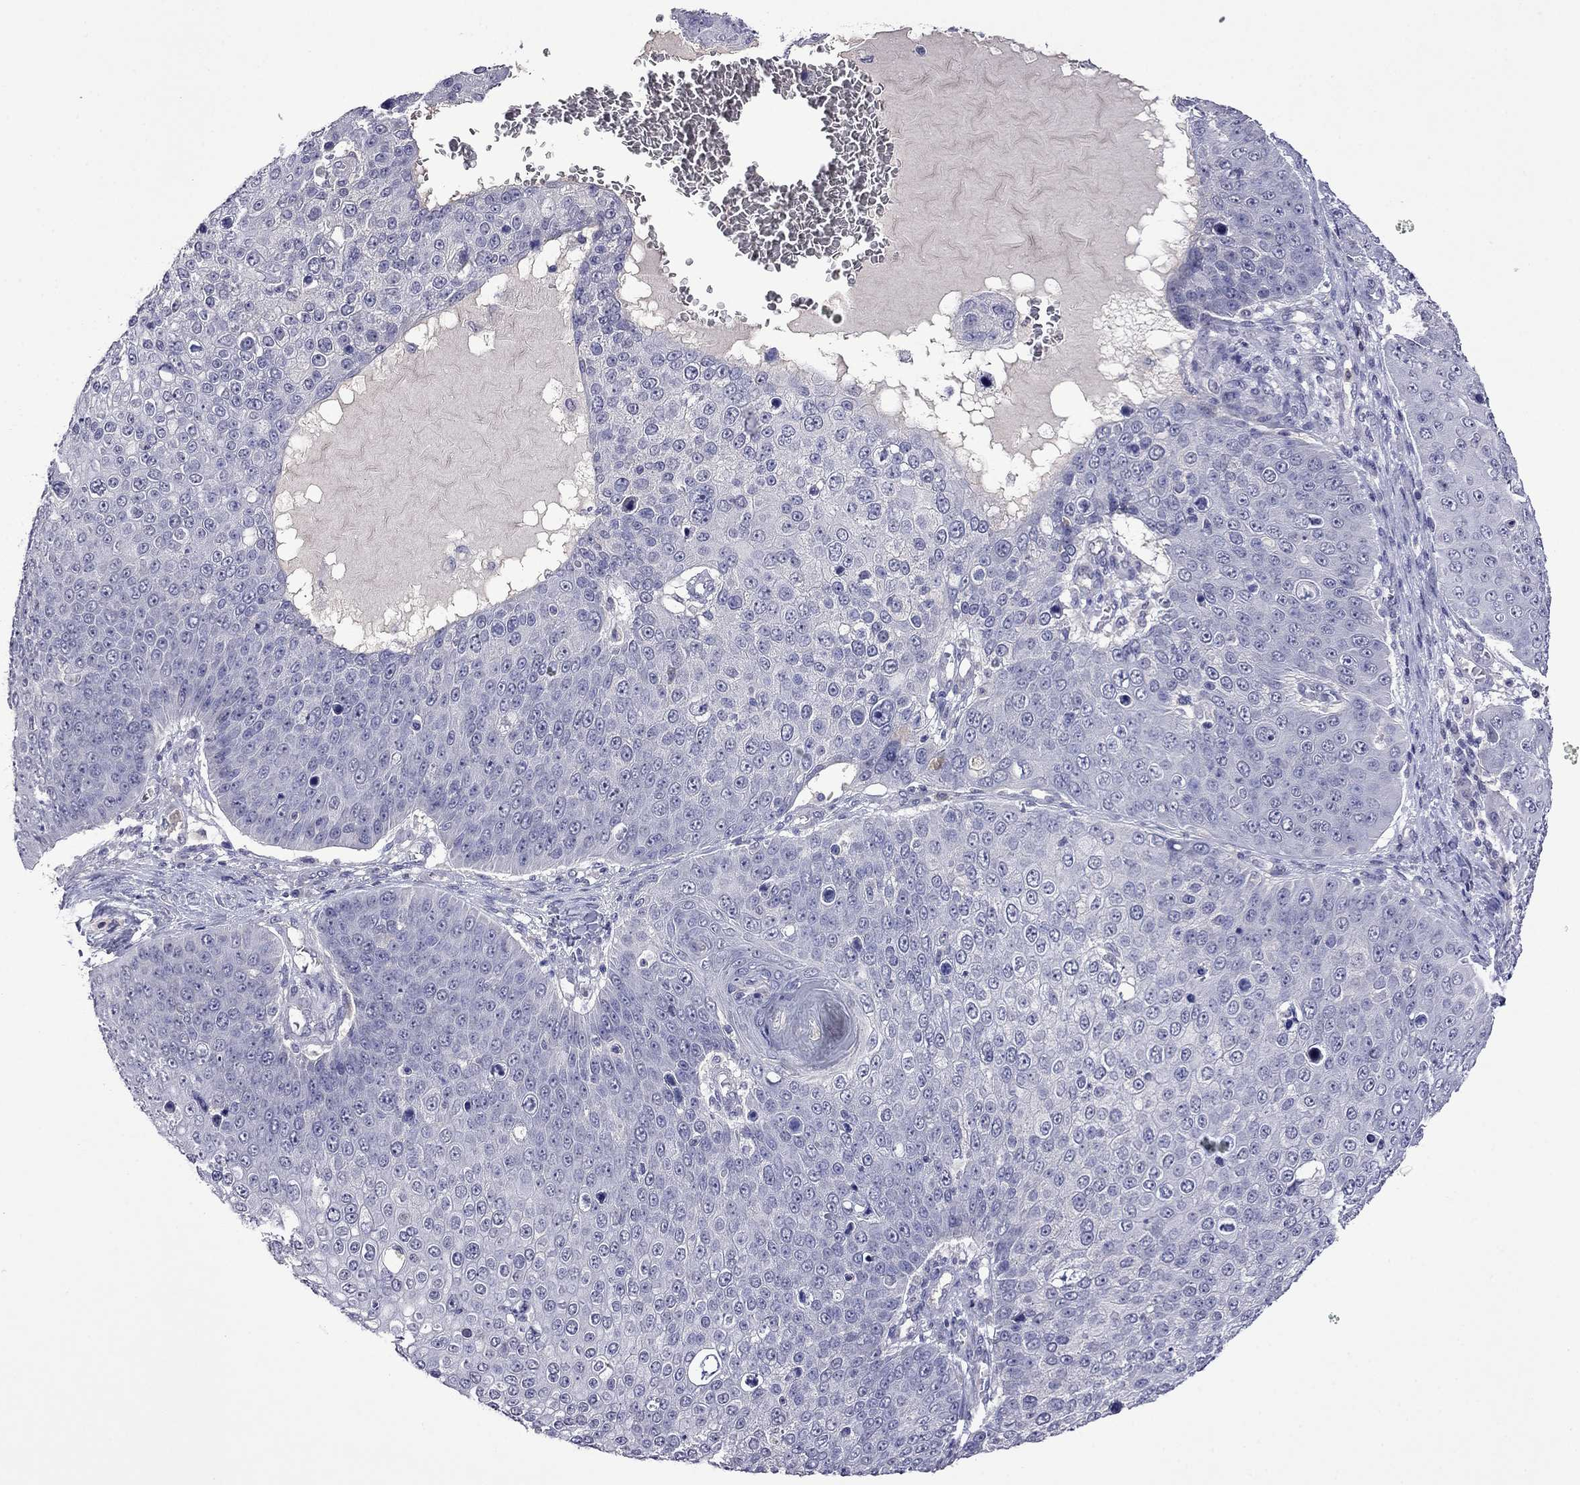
{"staining": {"intensity": "negative", "quantity": "none", "location": "none"}, "tissue": "skin cancer", "cell_type": "Tumor cells", "image_type": "cancer", "snomed": [{"axis": "morphology", "description": "Squamous cell carcinoma, NOS"}, {"axis": "topography", "description": "Skin"}], "caption": "High power microscopy photomicrograph of an immunohistochemistry histopathology image of skin squamous cell carcinoma, revealing no significant positivity in tumor cells.", "gene": "STAR", "patient": {"sex": "male", "age": 71}}